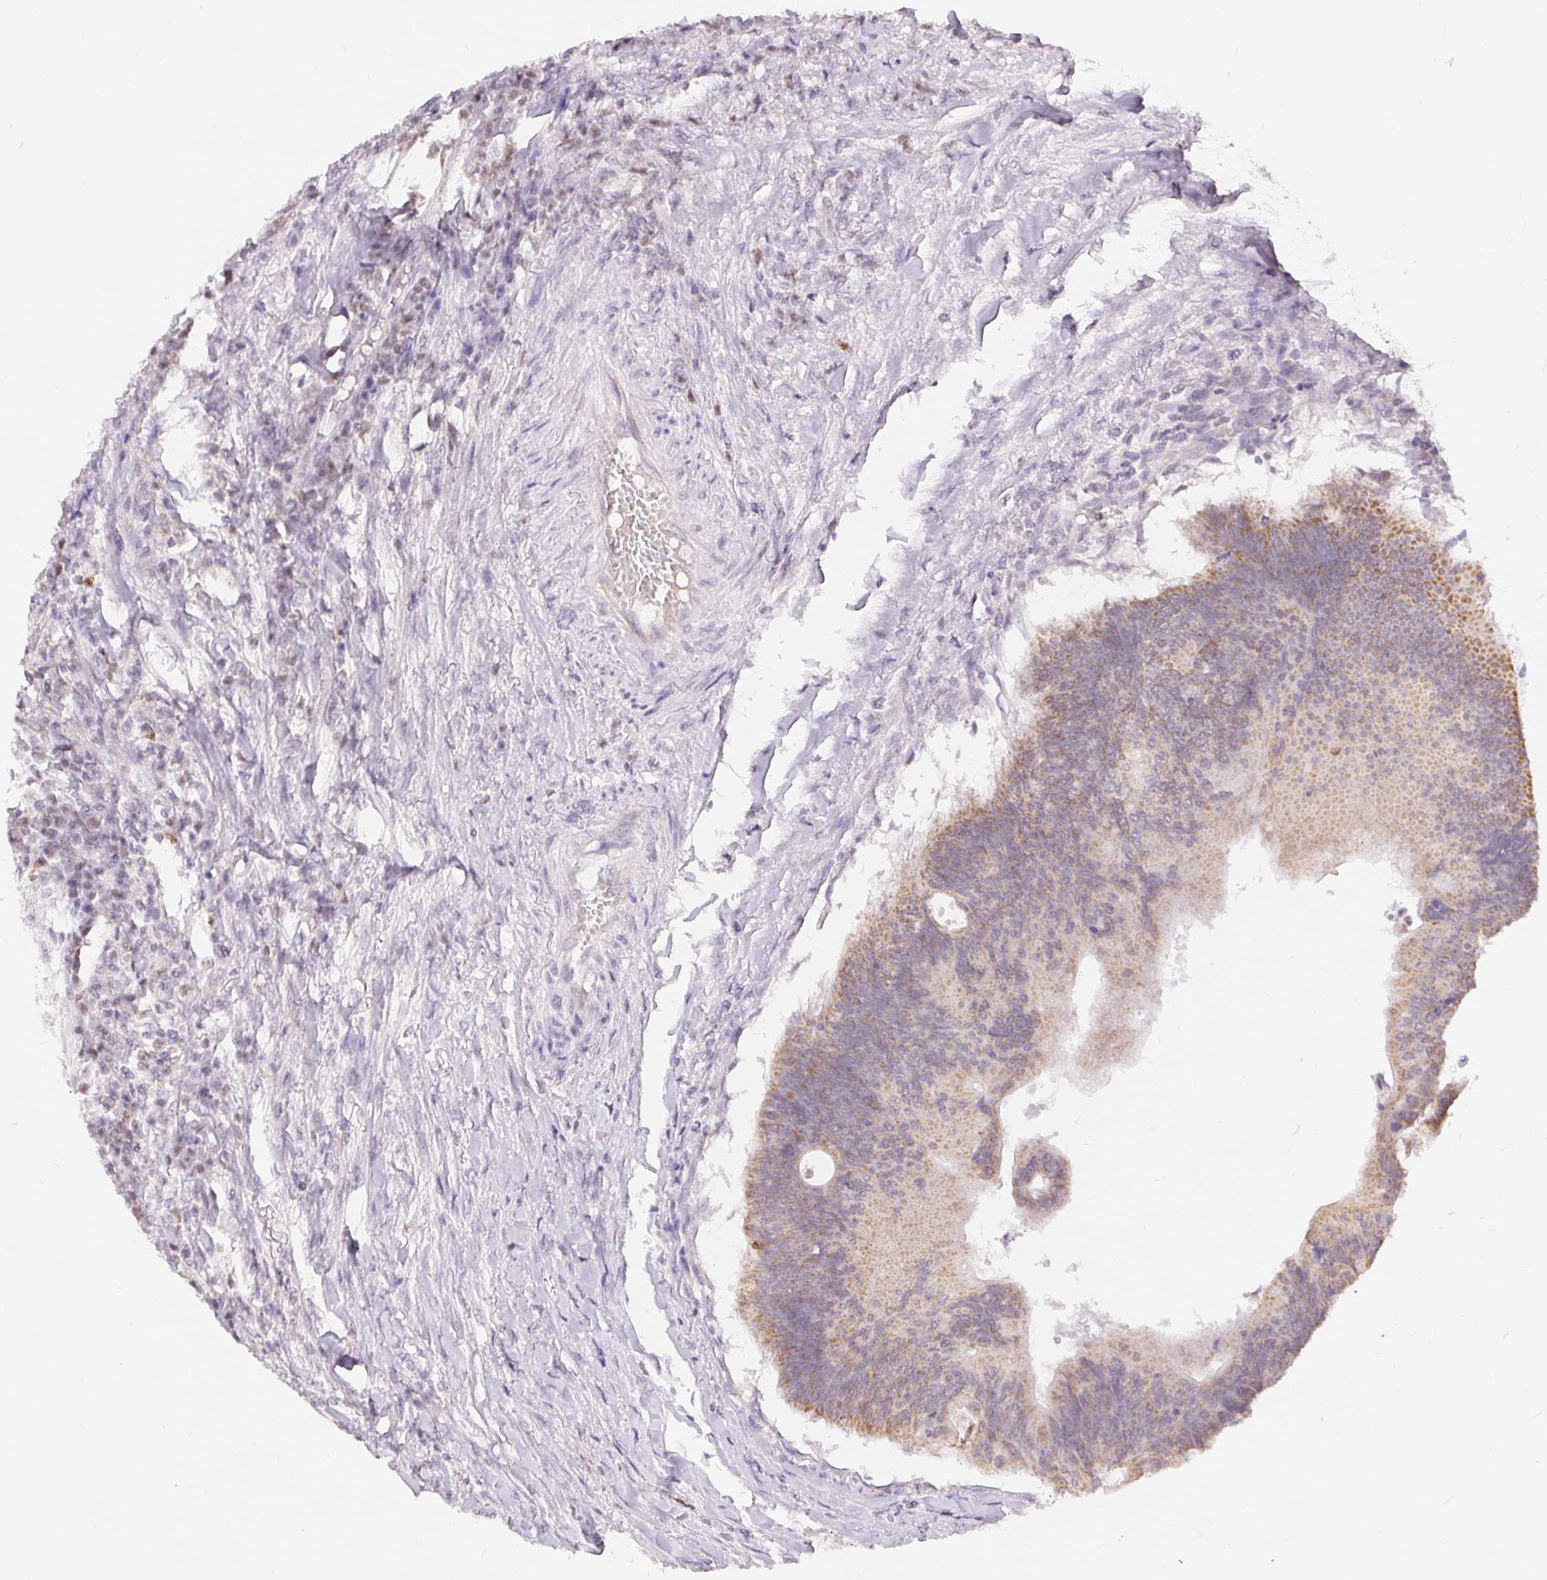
{"staining": {"intensity": "weak", "quantity": "25%-75%", "location": "cytoplasmic/membranous"}, "tissue": "colorectal cancer", "cell_type": "Tumor cells", "image_type": "cancer", "snomed": [{"axis": "morphology", "description": "Adenocarcinoma, NOS"}, {"axis": "topography", "description": "Colon"}], "caption": "Immunohistochemistry (IHC) (DAB (3,3'-diaminobenzidine)) staining of colorectal cancer demonstrates weak cytoplasmic/membranous protein expression in about 25%-75% of tumor cells.", "gene": "POU2F2", "patient": {"sex": "male", "age": 65}}